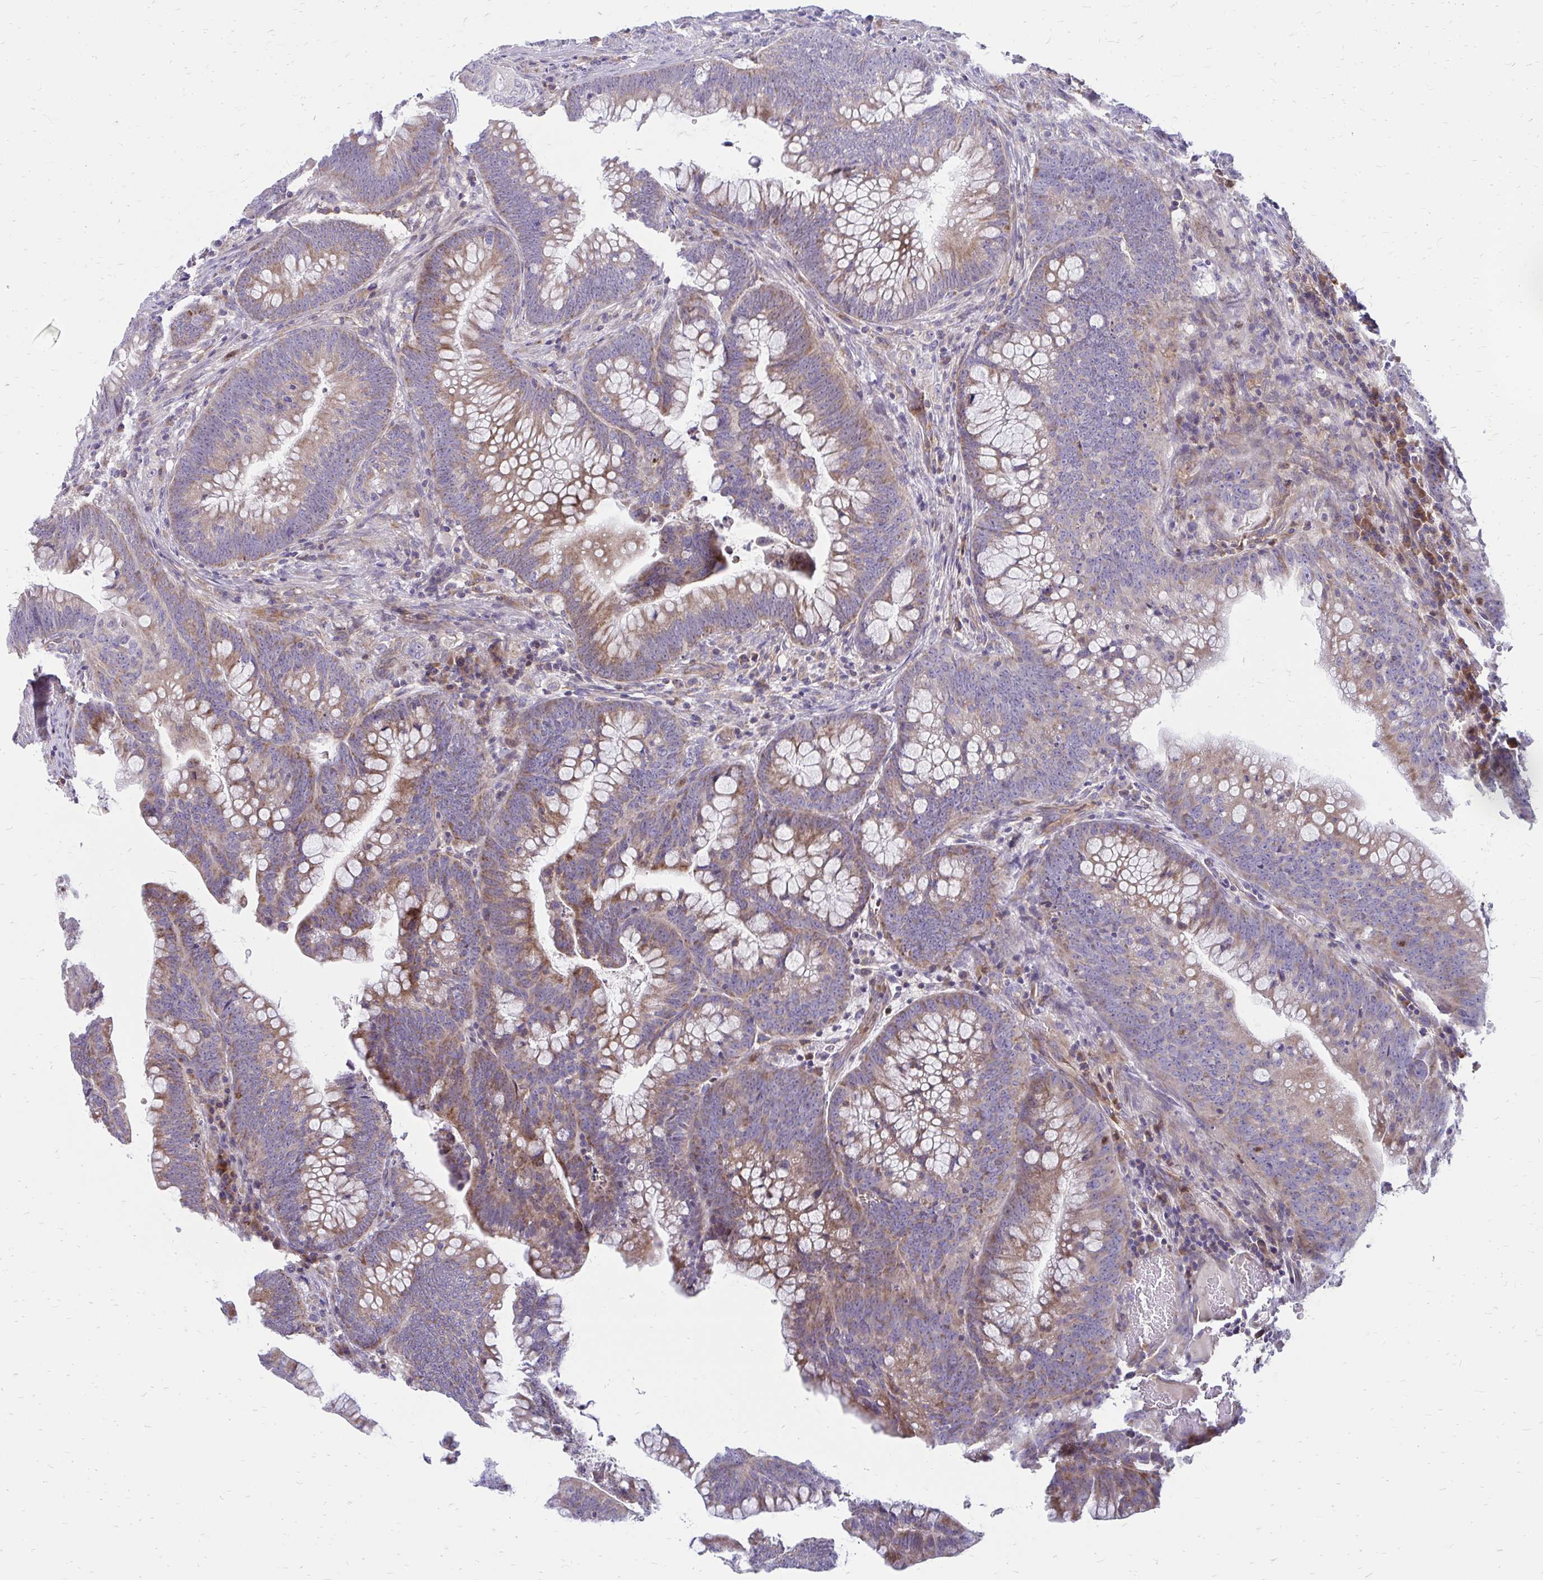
{"staining": {"intensity": "weak", "quantity": "25%-75%", "location": "cytoplasmic/membranous"}, "tissue": "colorectal cancer", "cell_type": "Tumor cells", "image_type": "cancer", "snomed": [{"axis": "morphology", "description": "Adenocarcinoma, NOS"}, {"axis": "topography", "description": "Colon"}], "caption": "Protein expression analysis of human adenocarcinoma (colorectal) reveals weak cytoplasmic/membranous staining in approximately 25%-75% of tumor cells.", "gene": "ASAP1", "patient": {"sex": "male", "age": 62}}